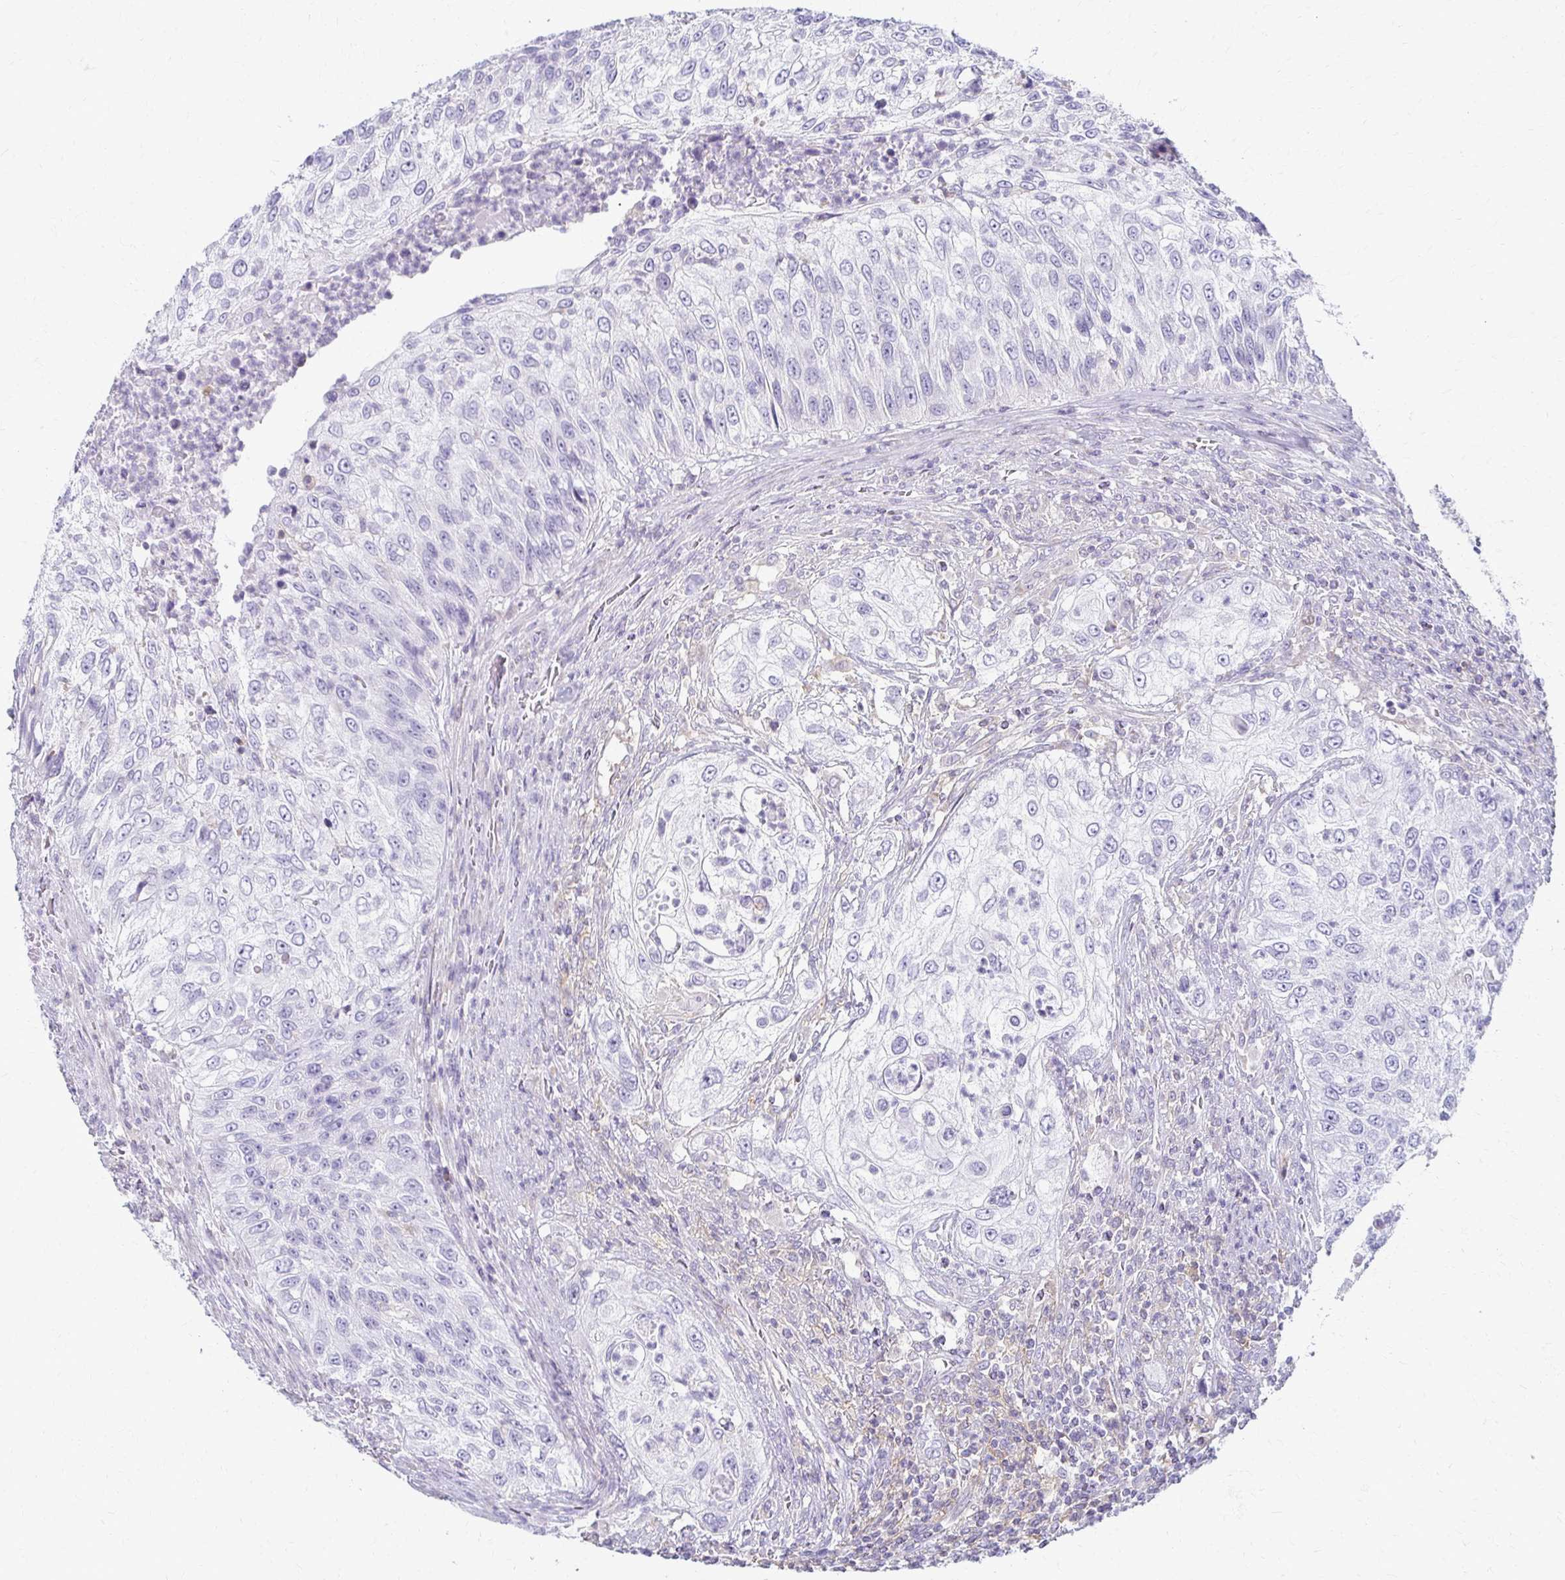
{"staining": {"intensity": "negative", "quantity": "none", "location": "none"}, "tissue": "urothelial cancer", "cell_type": "Tumor cells", "image_type": "cancer", "snomed": [{"axis": "morphology", "description": "Urothelial carcinoma, High grade"}, {"axis": "topography", "description": "Urinary bladder"}], "caption": "The immunohistochemistry (IHC) histopathology image has no significant staining in tumor cells of urothelial cancer tissue.", "gene": "FCGR2B", "patient": {"sex": "female", "age": 60}}